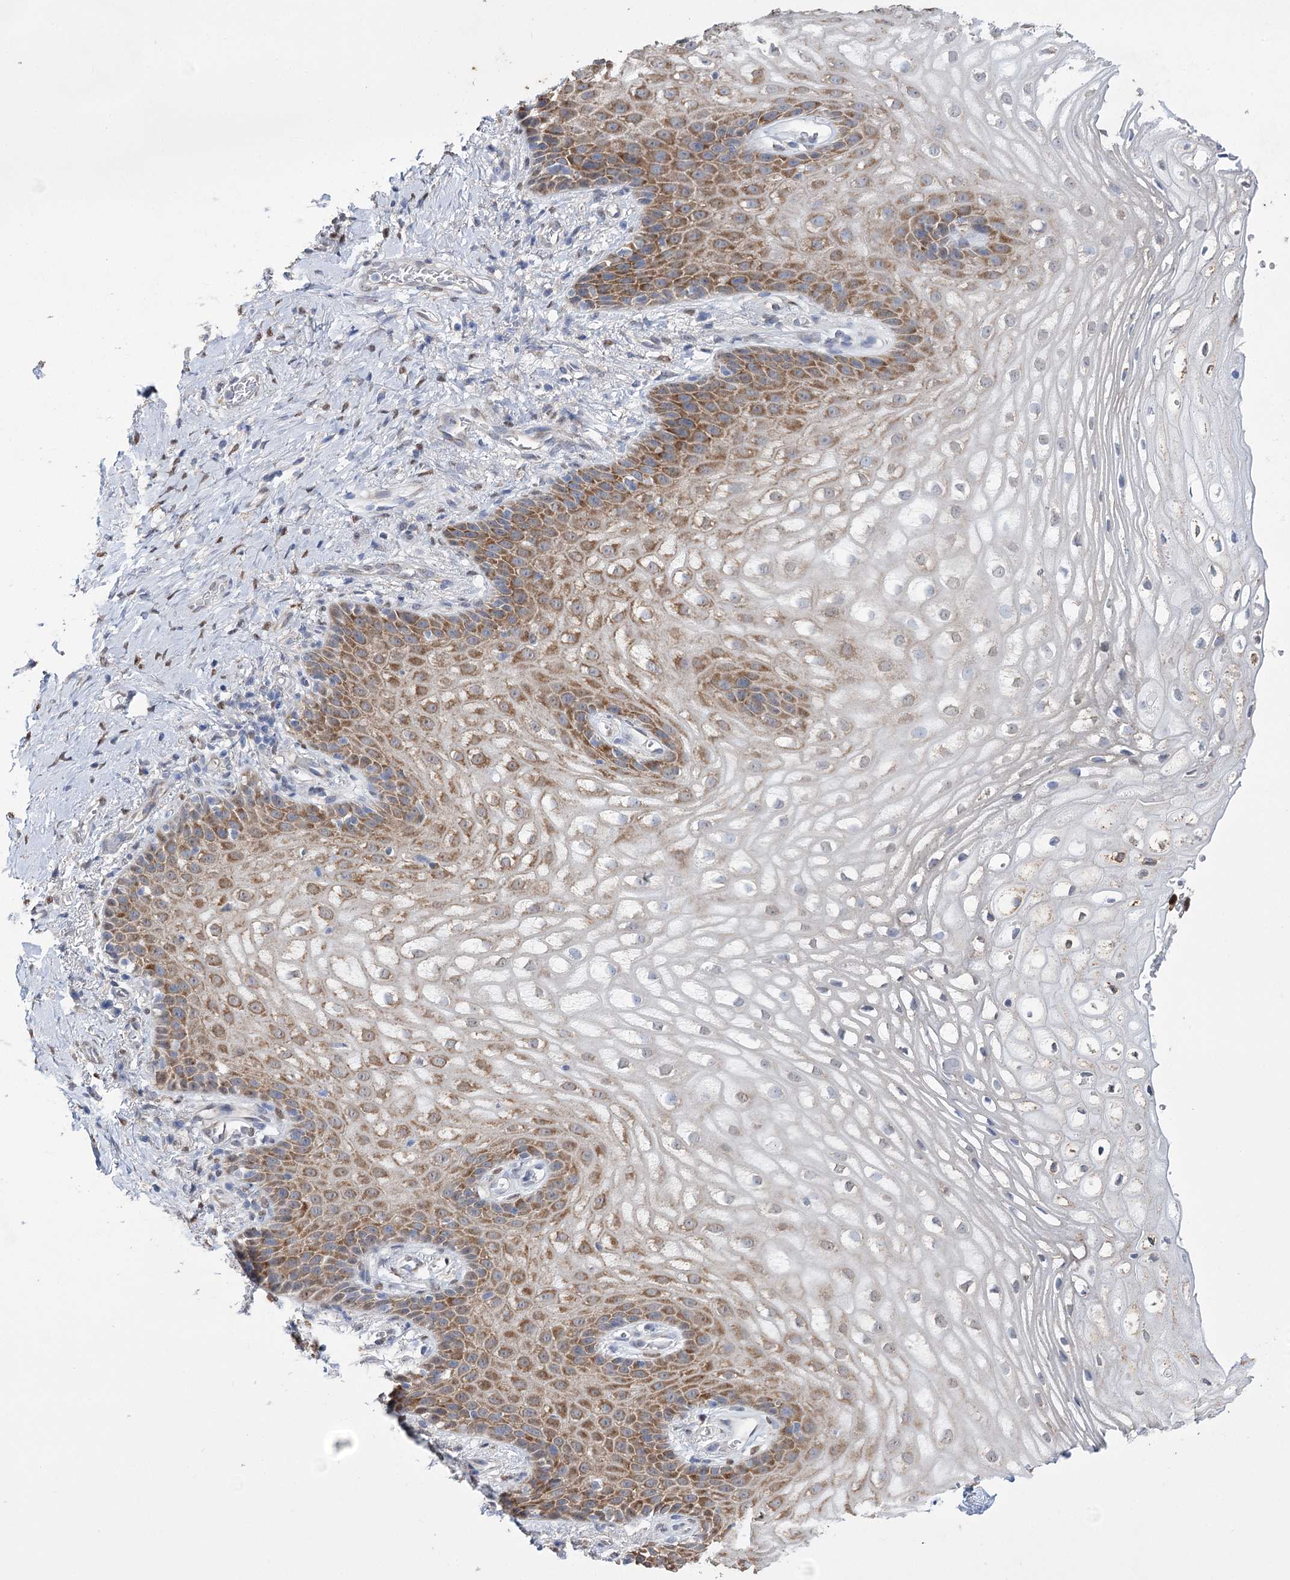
{"staining": {"intensity": "moderate", "quantity": ">75%", "location": "cytoplasmic/membranous,nuclear"}, "tissue": "vagina", "cell_type": "Squamous epithelial cells", "image_type": "normal", "snomed": [{"axis": "morphology", "description": "Normal tissue, NOS"}, {"axis": "topography", "description": "Vagina"}], "caption": "An image of vagina stained for a protein demonstrates moderate cytoplasmic/membranous,nuclear brown staining in squamous epithelial cells. Immunohistochemistry stains the protein of interest in brown and the nuclei are stained blue.", "gene": "NFU1", "patient": {"sex": "female", "age": 60}}